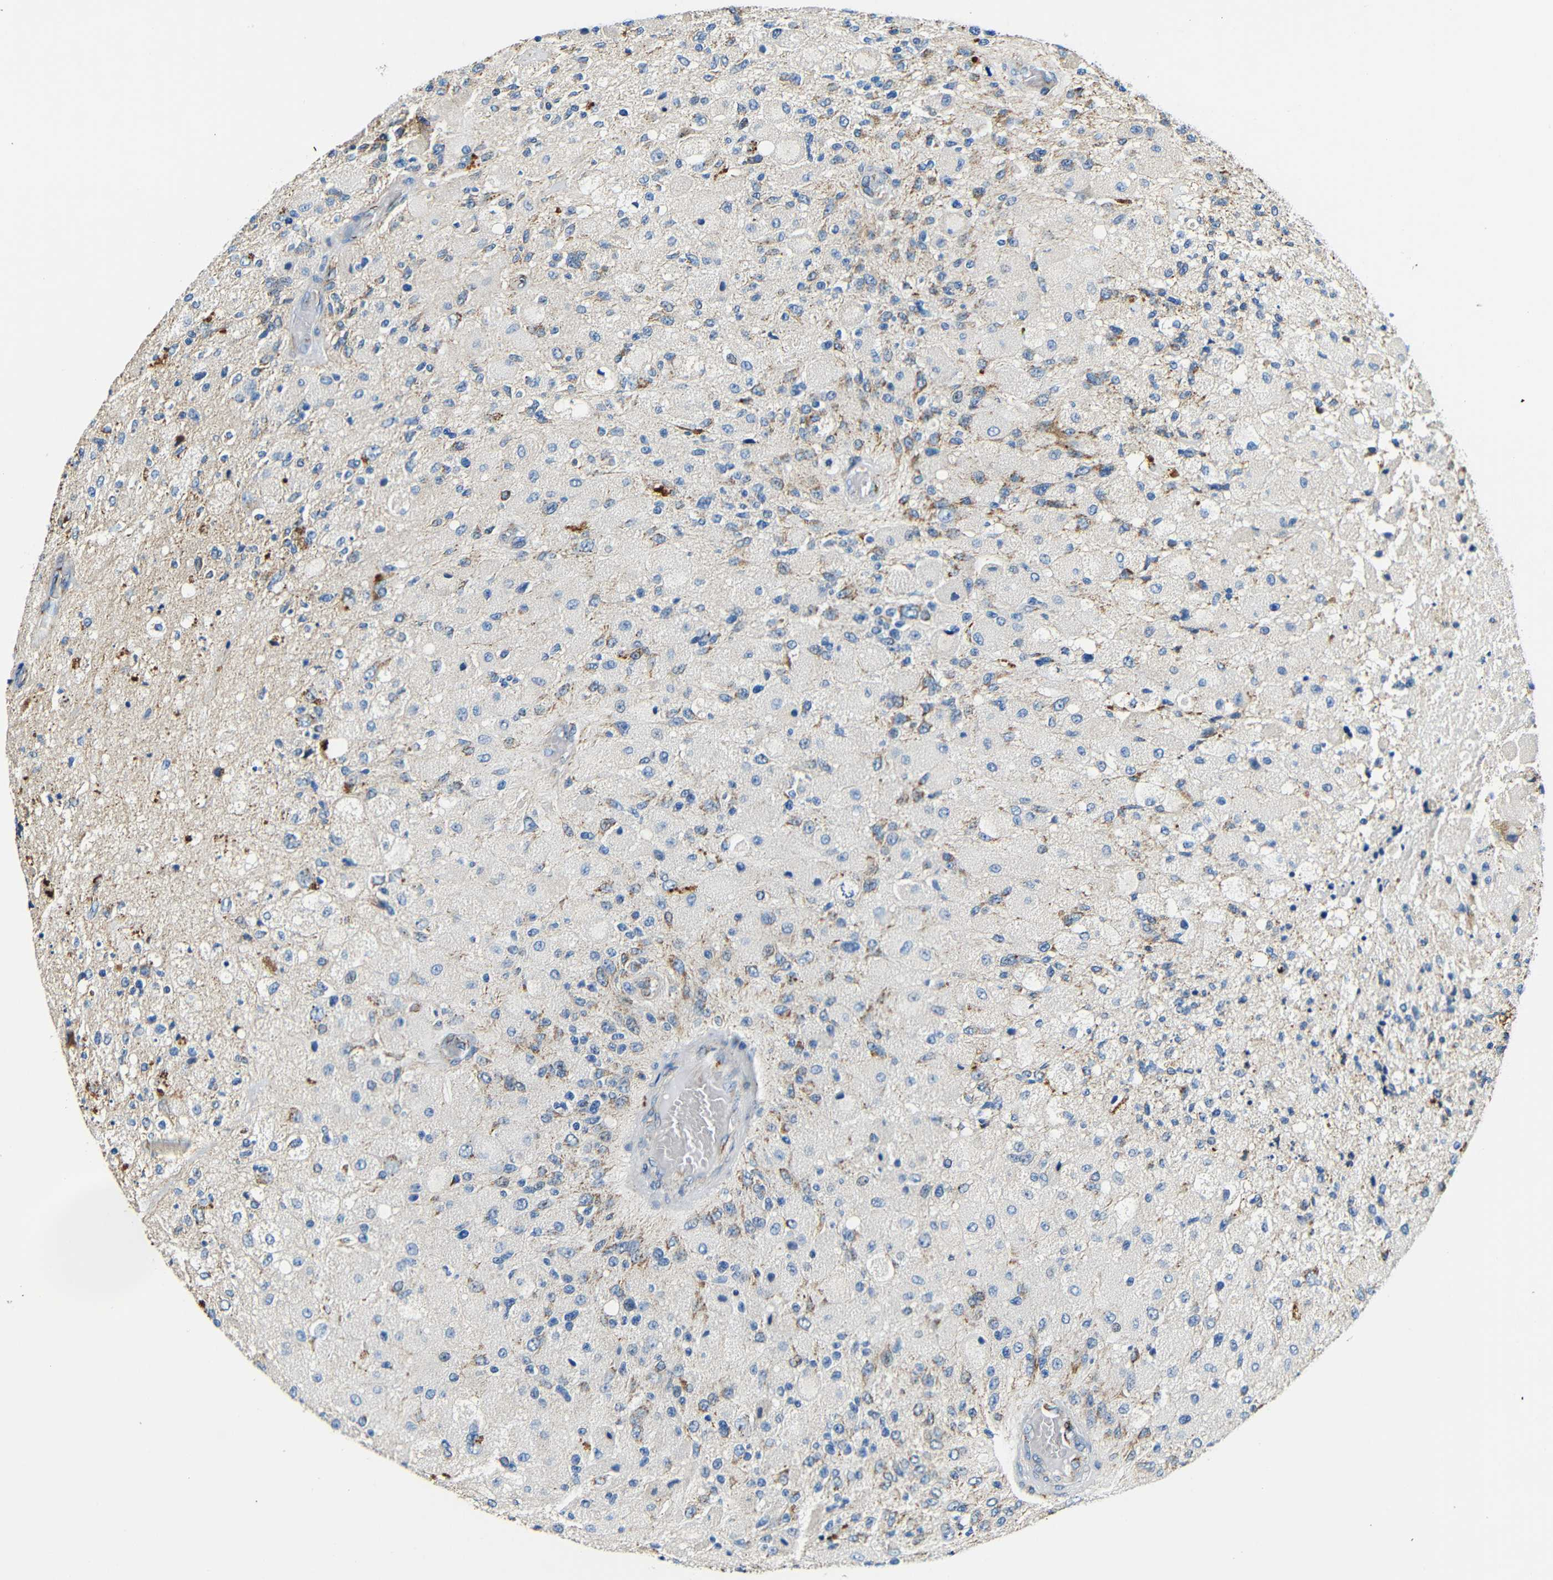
{"staining": {"intensity": "moderate", "quantity": "25%-75%", "location": "cytoplasmic/membranous"}, "tissue": "glioma", "cell_type": "Tumor cells", "image_type": "cancer", "snomed": [{"axis": "morphology", "description": "Normal tissue, NOS"}, {"axis": "morphology", "description": "Glioma, malignant, High grade"}, {"axis": "topography", "description": "Cerebral cortex"}], "caption": "This image demonstrates IHC staining of human glioma, with medium moderate cytoplasmic/membranous positivity in approximately 25%-75% of tumor cells.", "gene": "GALNT18", "patient": {"sex": "male", "age": 77}}